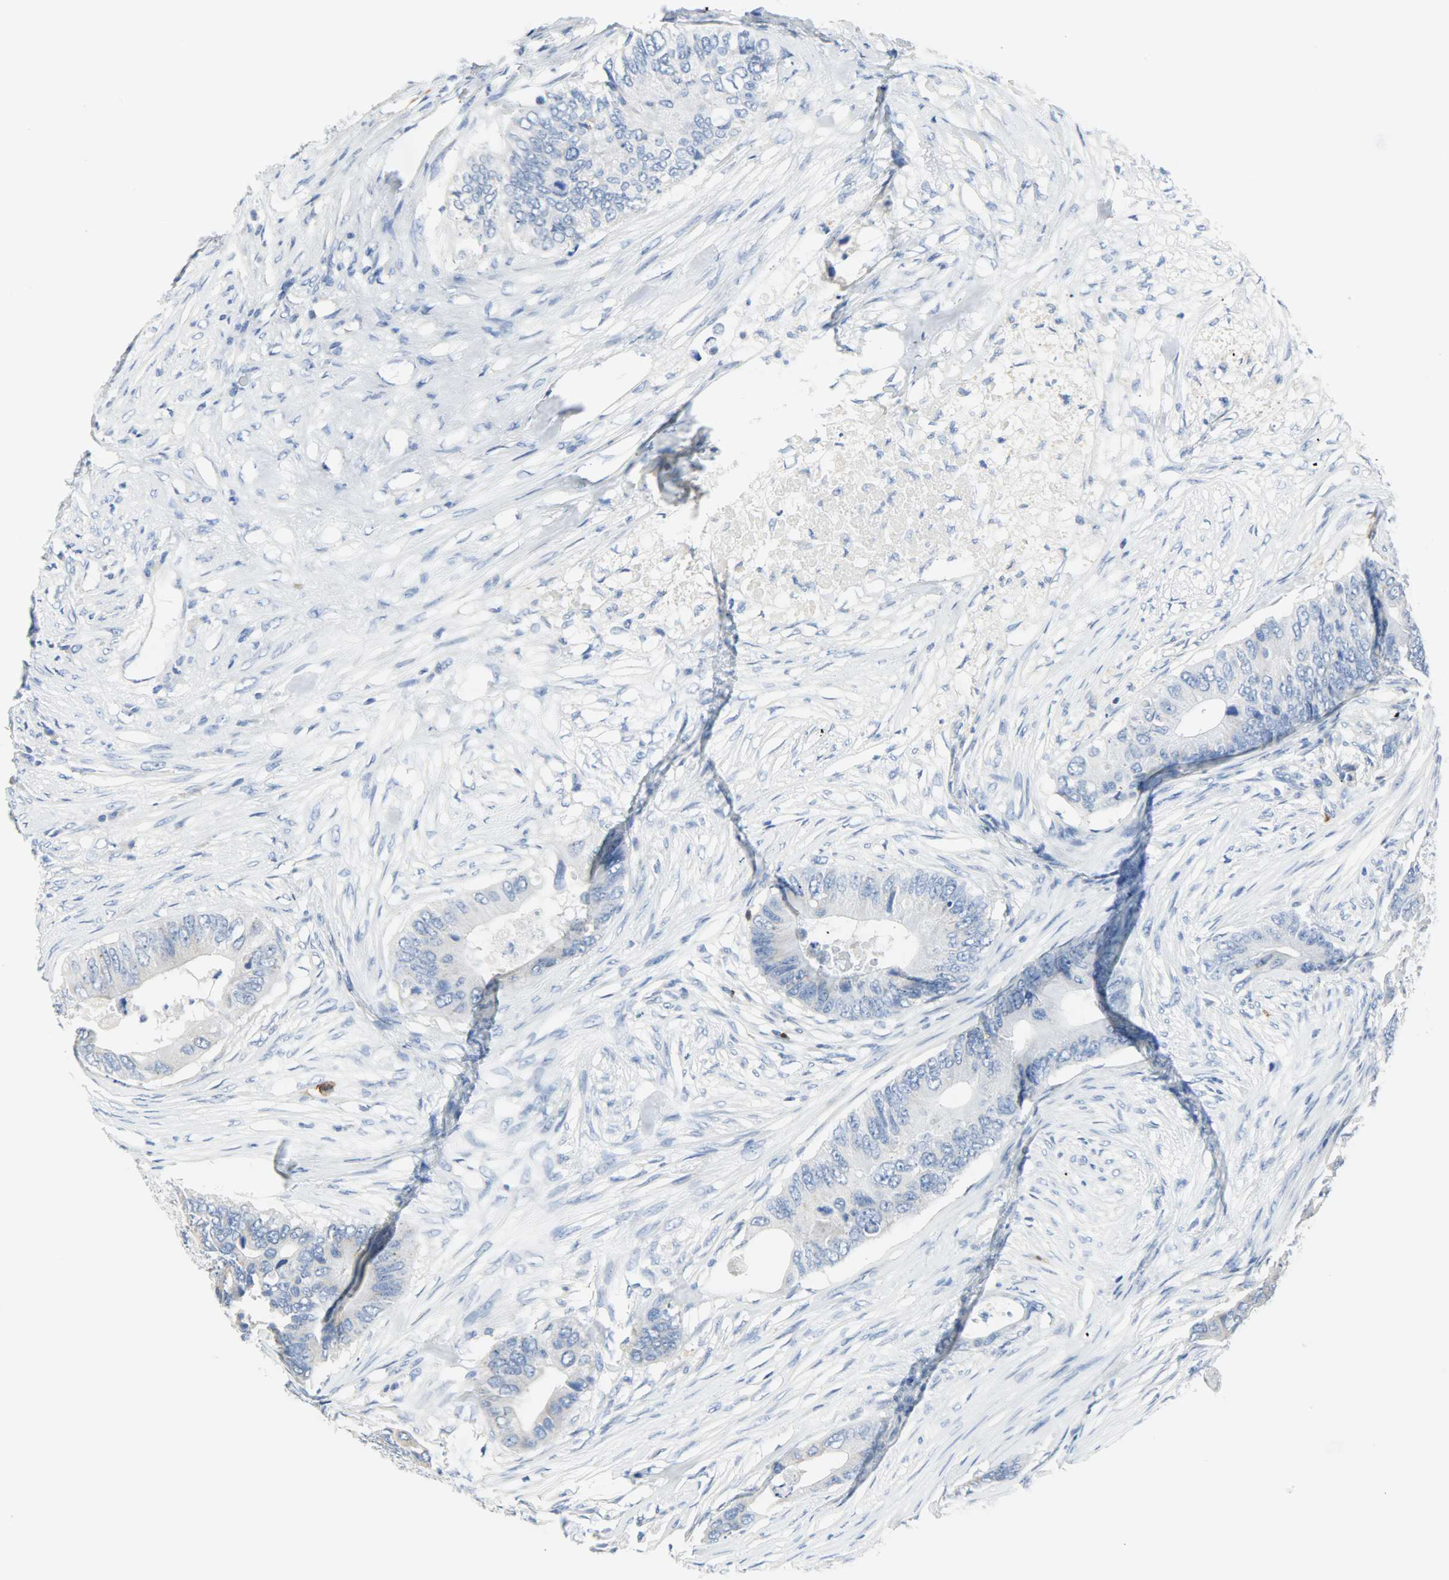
{"staining": {"intensity": "negative", "quantity": "none", "location": "none"}, "tissue": "colorectal cancer", "cell_type": "Tumor cells", "image_type": "cancer", "snomed": [{"axis": "morphology", "description": "Adenocarcinoma, NOS"}, {"axis": "topography", "description": "Colon"}], "caption": "There is no significant staining in tumor cells of adenocarcinoma (colorectal).", "gene": "CEBPE", "patient": {"sex": "male", "age": 71}}